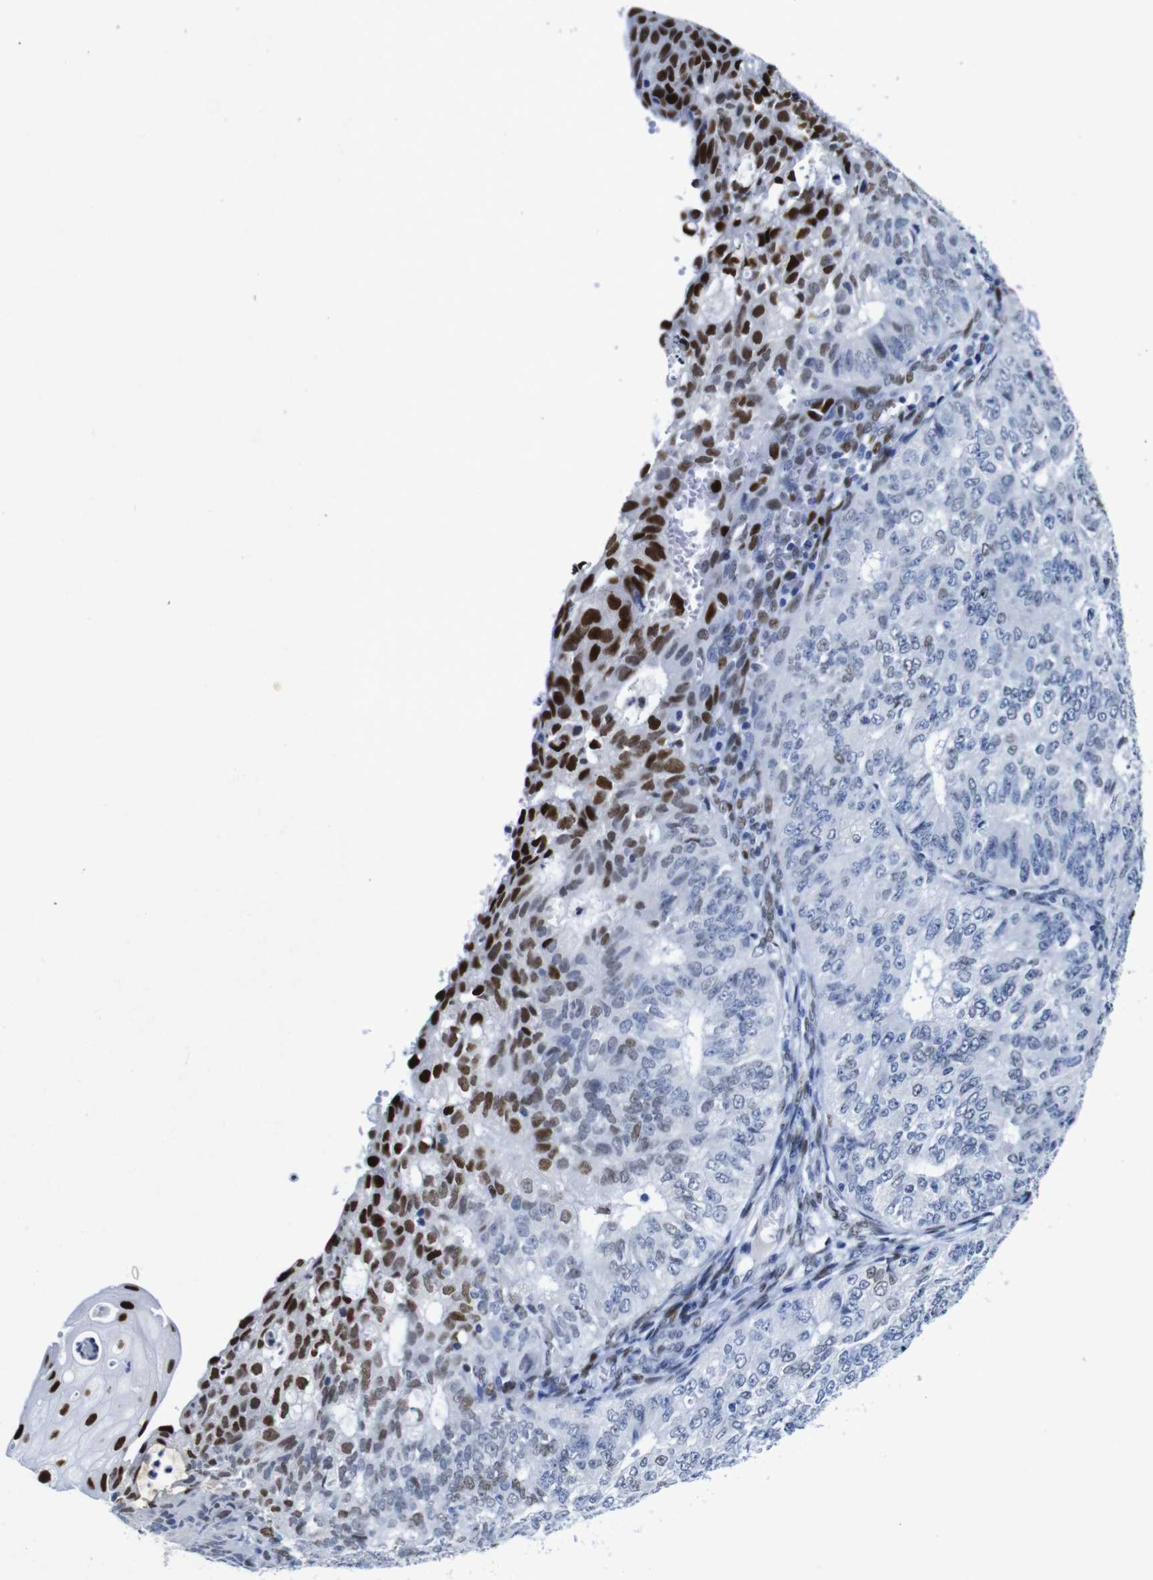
{"staining": {"intensity": "strong", "quantity": "<25%", "location": "nuclear"}, "tissue": "endometrial cancer", "cell_type": "Tumor cells", "image_type": "cancer", "snomed": [{"axis": "morphology", "description": "Adenocarcinoma, NOS"}, {"axis": "topography", "description": "Endometrium"}], "caption": "A brown stain highlights strong nuclear expression of a protein in human adenocarcinoma (endometrial) tumor cells.", "gene": "FOSL2", "patient": {"sex": "female", "age": 32}}